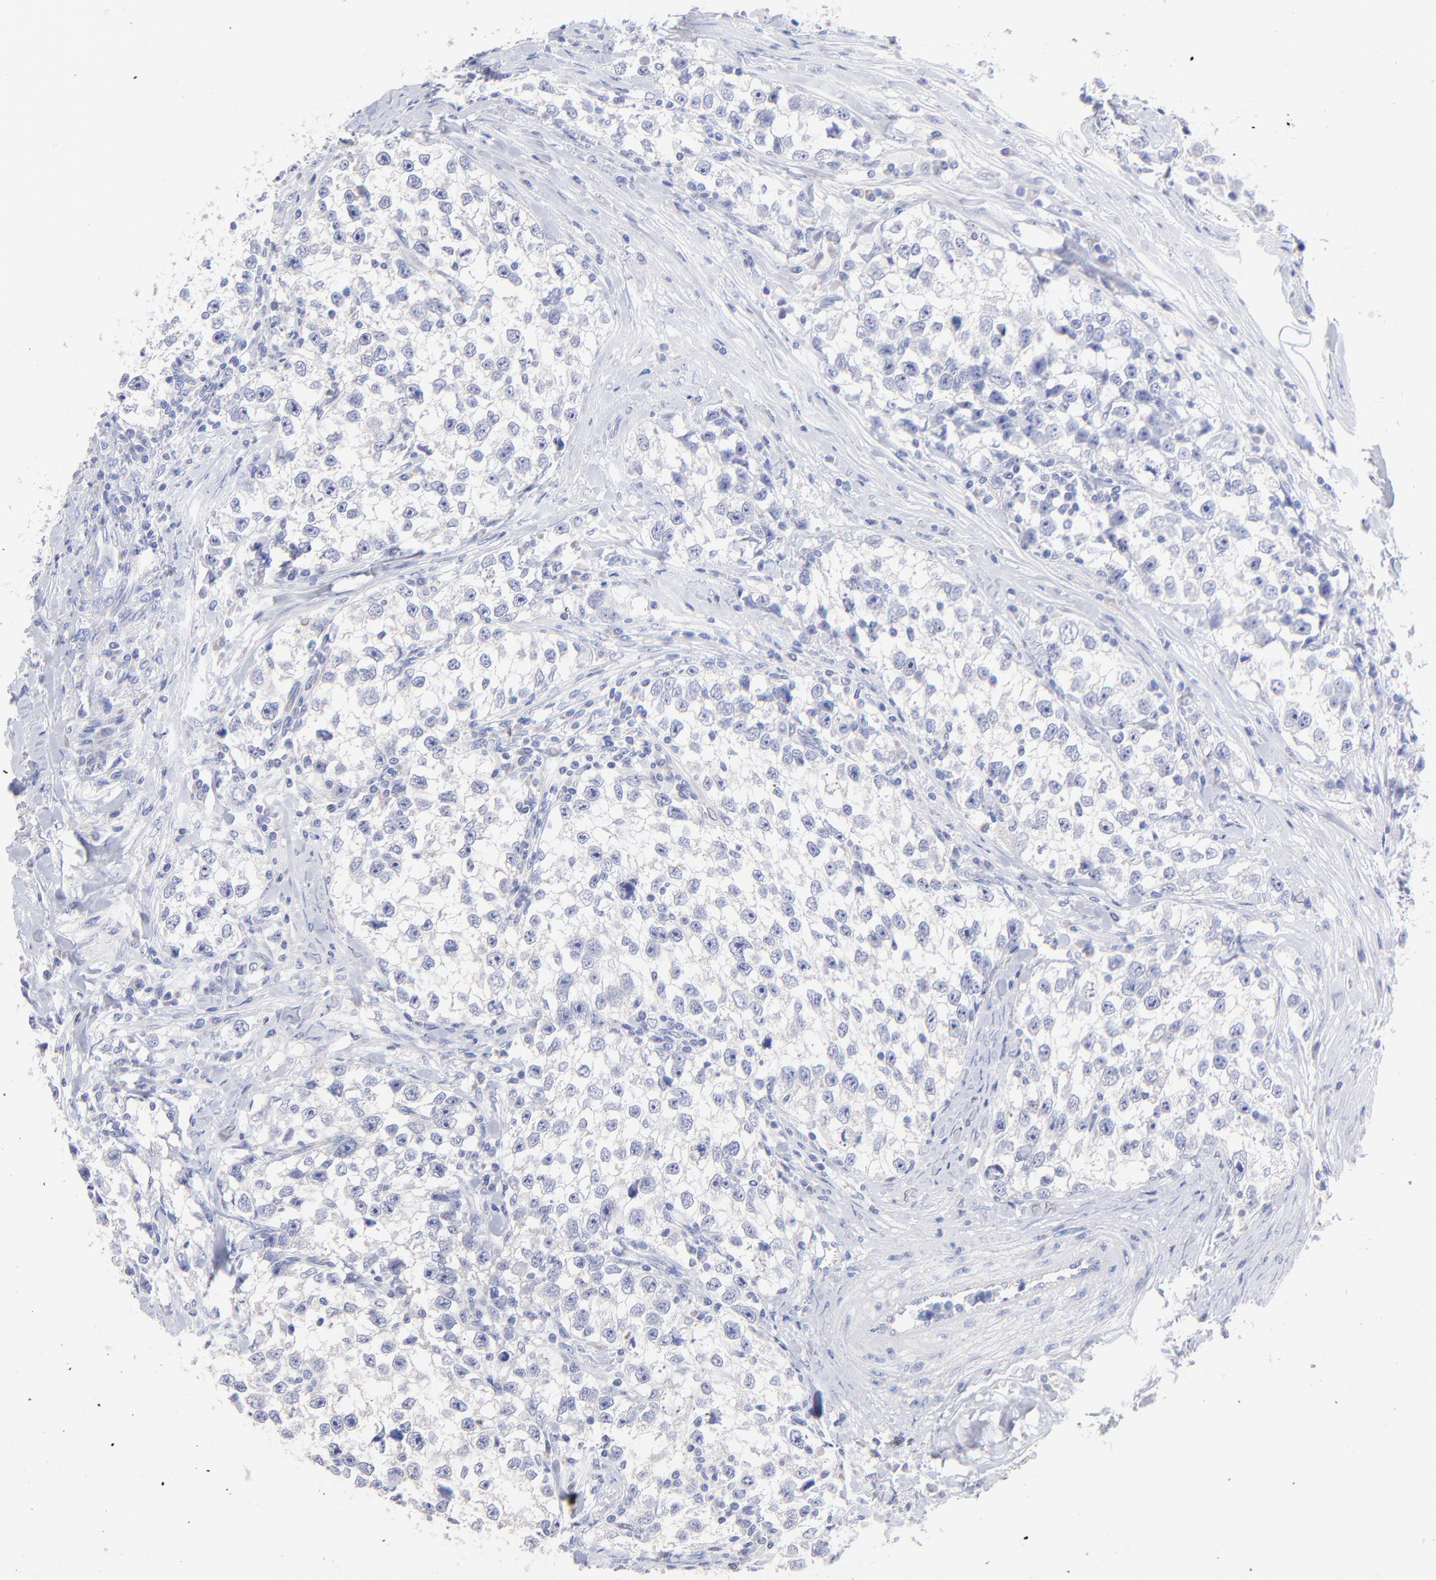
{"staining": {"intensity": "negative", "quantity": "none", "location": "none"}, "tissue": "testis cancer", "cell_type": "Tumor cells", "image_type": "cancer", "snomed": [{"axis": "morphology", "description": "Seminoma, NOS"}, {"axis": "morphology", "description": "Carcinoma, Embryonal, NOS"}, {"axis": "topography", "description": "Testis"}], "caption": "Tumor cells show no significant protein positivity in testis cancer (embryonal carcinoma).", "gene": "CFAP57", "patient": {"sex": "male", "age": 30}}